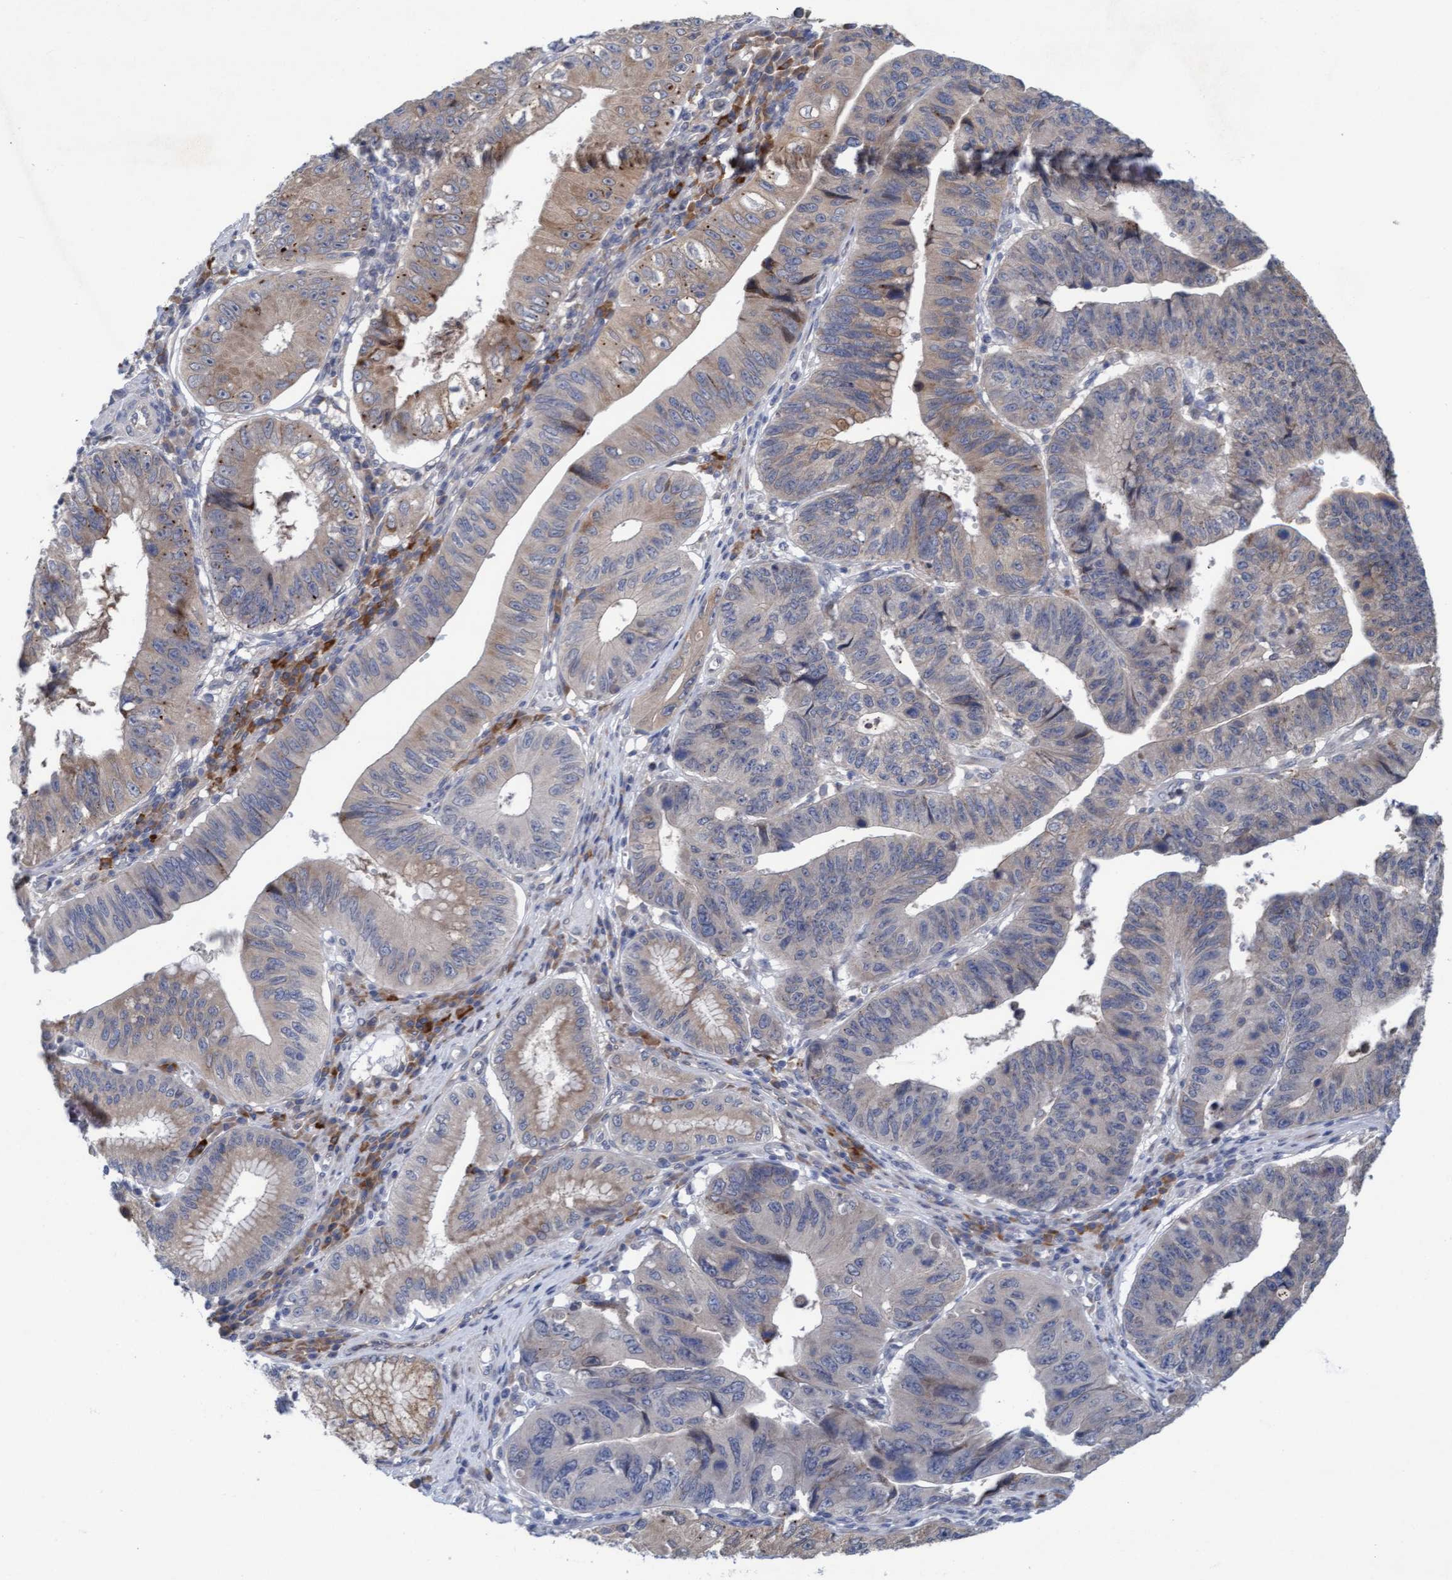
{"staining": {"intensity": "weak", "quantity": "25%-75%", "location": "cytoplasmic/membranous"}, "tissue": "stomach cancer", "cell_type": "Tumor cells", "image_type": "cancer", "snomed": [{"axis": "morphology", "description": "Adenocarcinoma, NOS"}, {"axis": "topography", "description": "Stomach"}], "caption": "Approximately 25%-75% of tumor cells in human stomach cancer display weak cytoplasmic/membranous protein staining as visualized by brown immunohistochemical staining.", "gene": "PLCD1", "patient": {"sex": "male", "age": 59}}